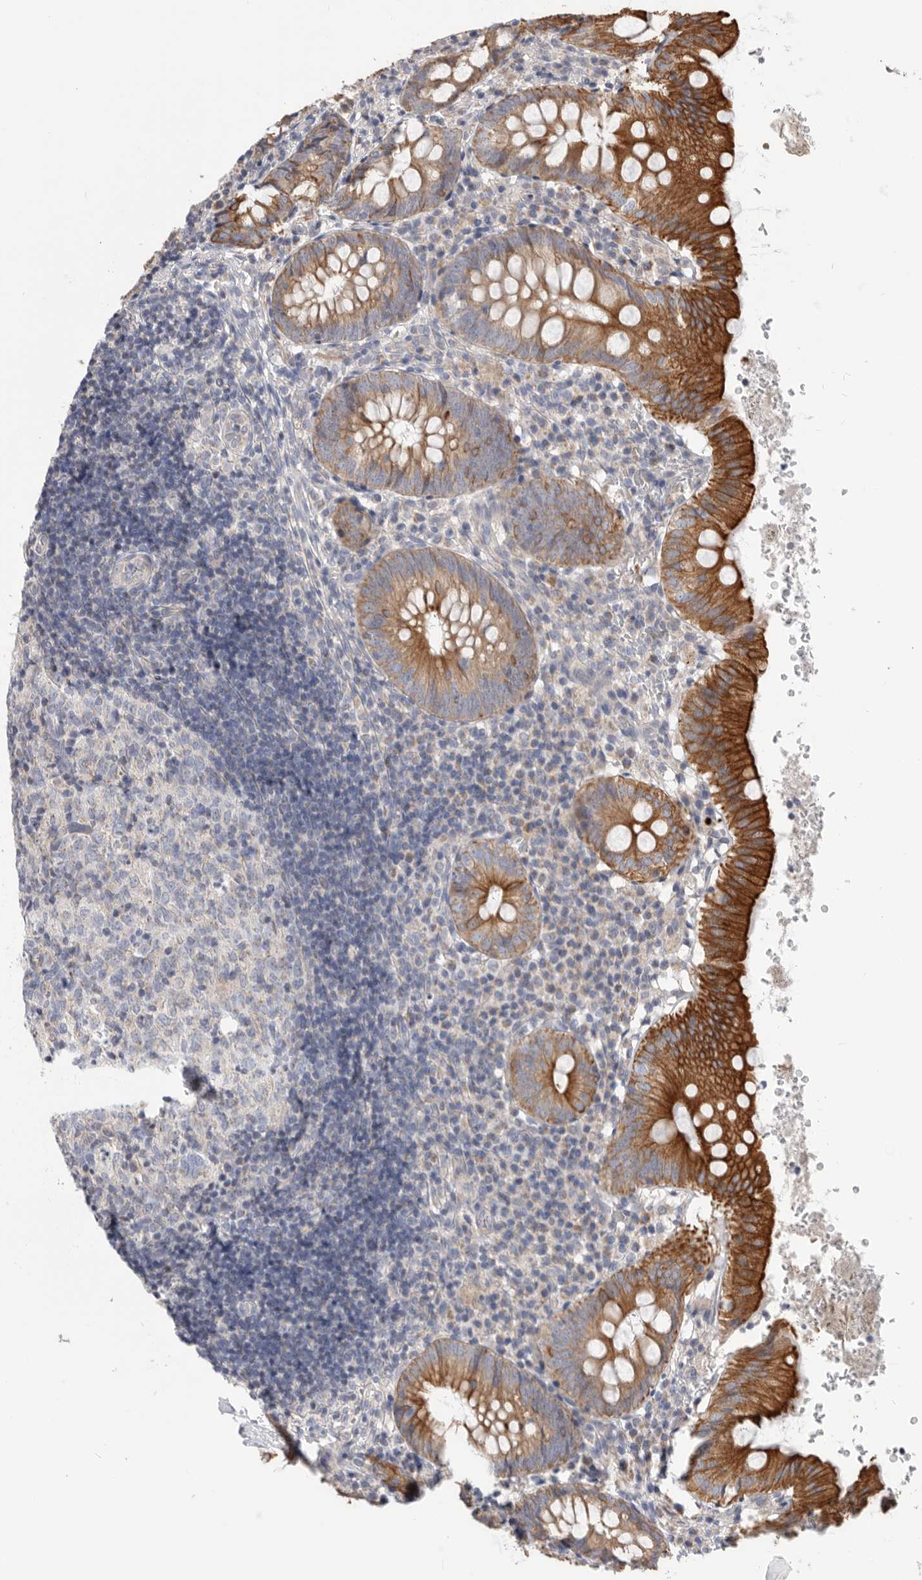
{"staining": {"intensity": "strong", "quantity": "25%-75%", "location": "cytoplasmic/membranous"}, "tissue": "appendix", "cell_type": "Glandular cells", "image_type": "normal", "snomed": [{"axis": "morphology", "description": "Normal tissue, NOS"}, {"axis": "topography", "description": "Appendix"}], "caption": "Immunohistochemistry (IHC) histopathology image of unremarkable human appendix stained for a protein (brown), which reveals high levels of strong cytoplasmic/membranous positivity in approximately 25%-75% of glandular cells.", "gene": "MTFR1L", "patient": {"sex": "male", "age": 8}}